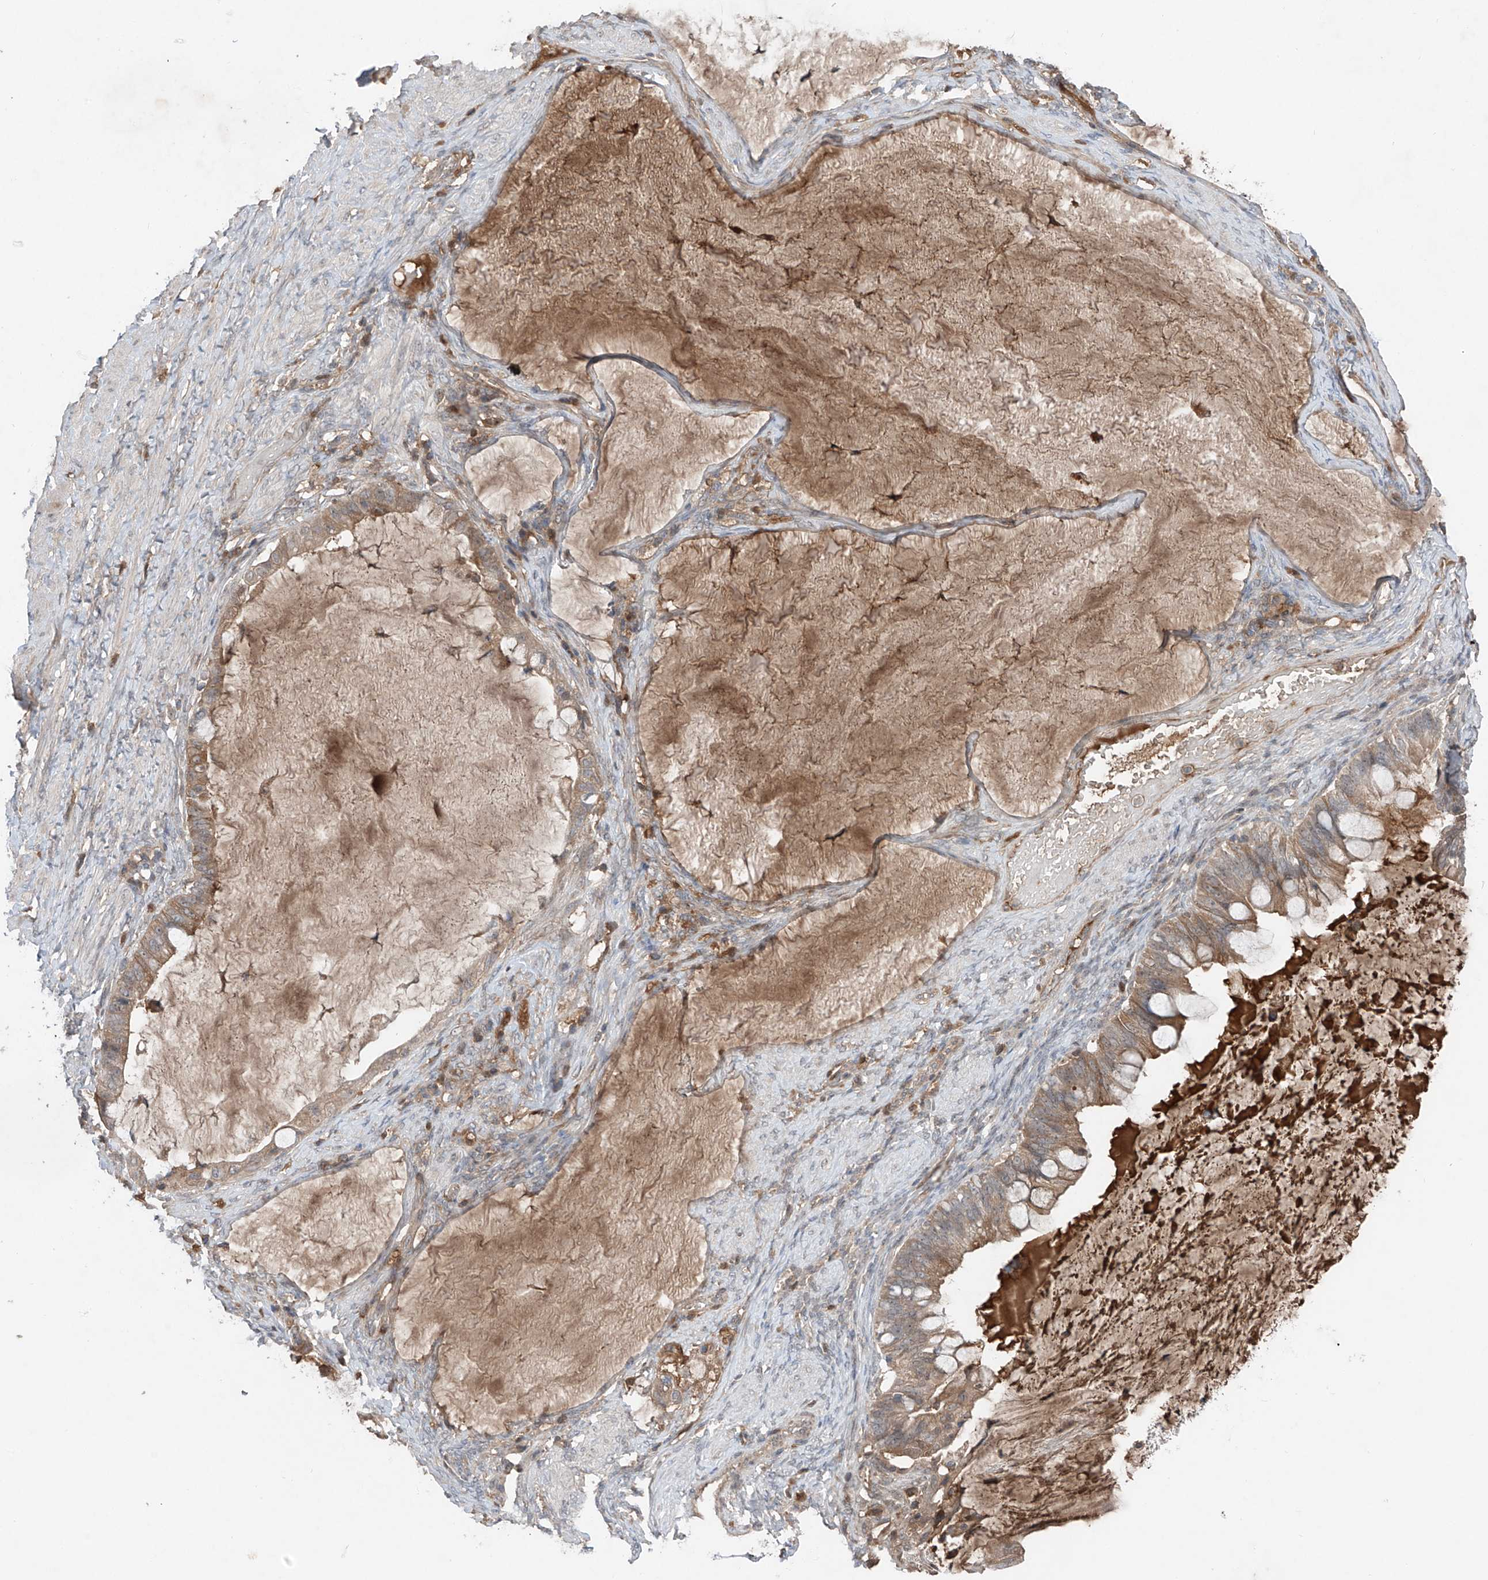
{"staining": {"intensity": "weak", "quantity": ">75%", "location": "cytoplasmic/membranous"}, "tissue": "ovarian cancer", "cell_type": "Tumor cells", "image_type": "cancer", "snomed": [{"axis": "morphology", "description": "Cystadenocarcinoma, mucinous, NOS"}, {"axis": "topography", "description": "Ovary"}], "caption": "IHC (DAB (3,3'-diaminobenzidine)) staining of human ovarian mucinous cystadenocarcinoma reveals weak cytoplasmic/membranous protein staining in approximately >75% of tumor cells. The staining is performed using DAB (3,3'-diaminobenzidine) brown chromogen to label protein expression. The nuclei are counter-stained blue using hematoxylin.", "gene": "FAM135A", "patient": {"sex": "female", "age": 61}}